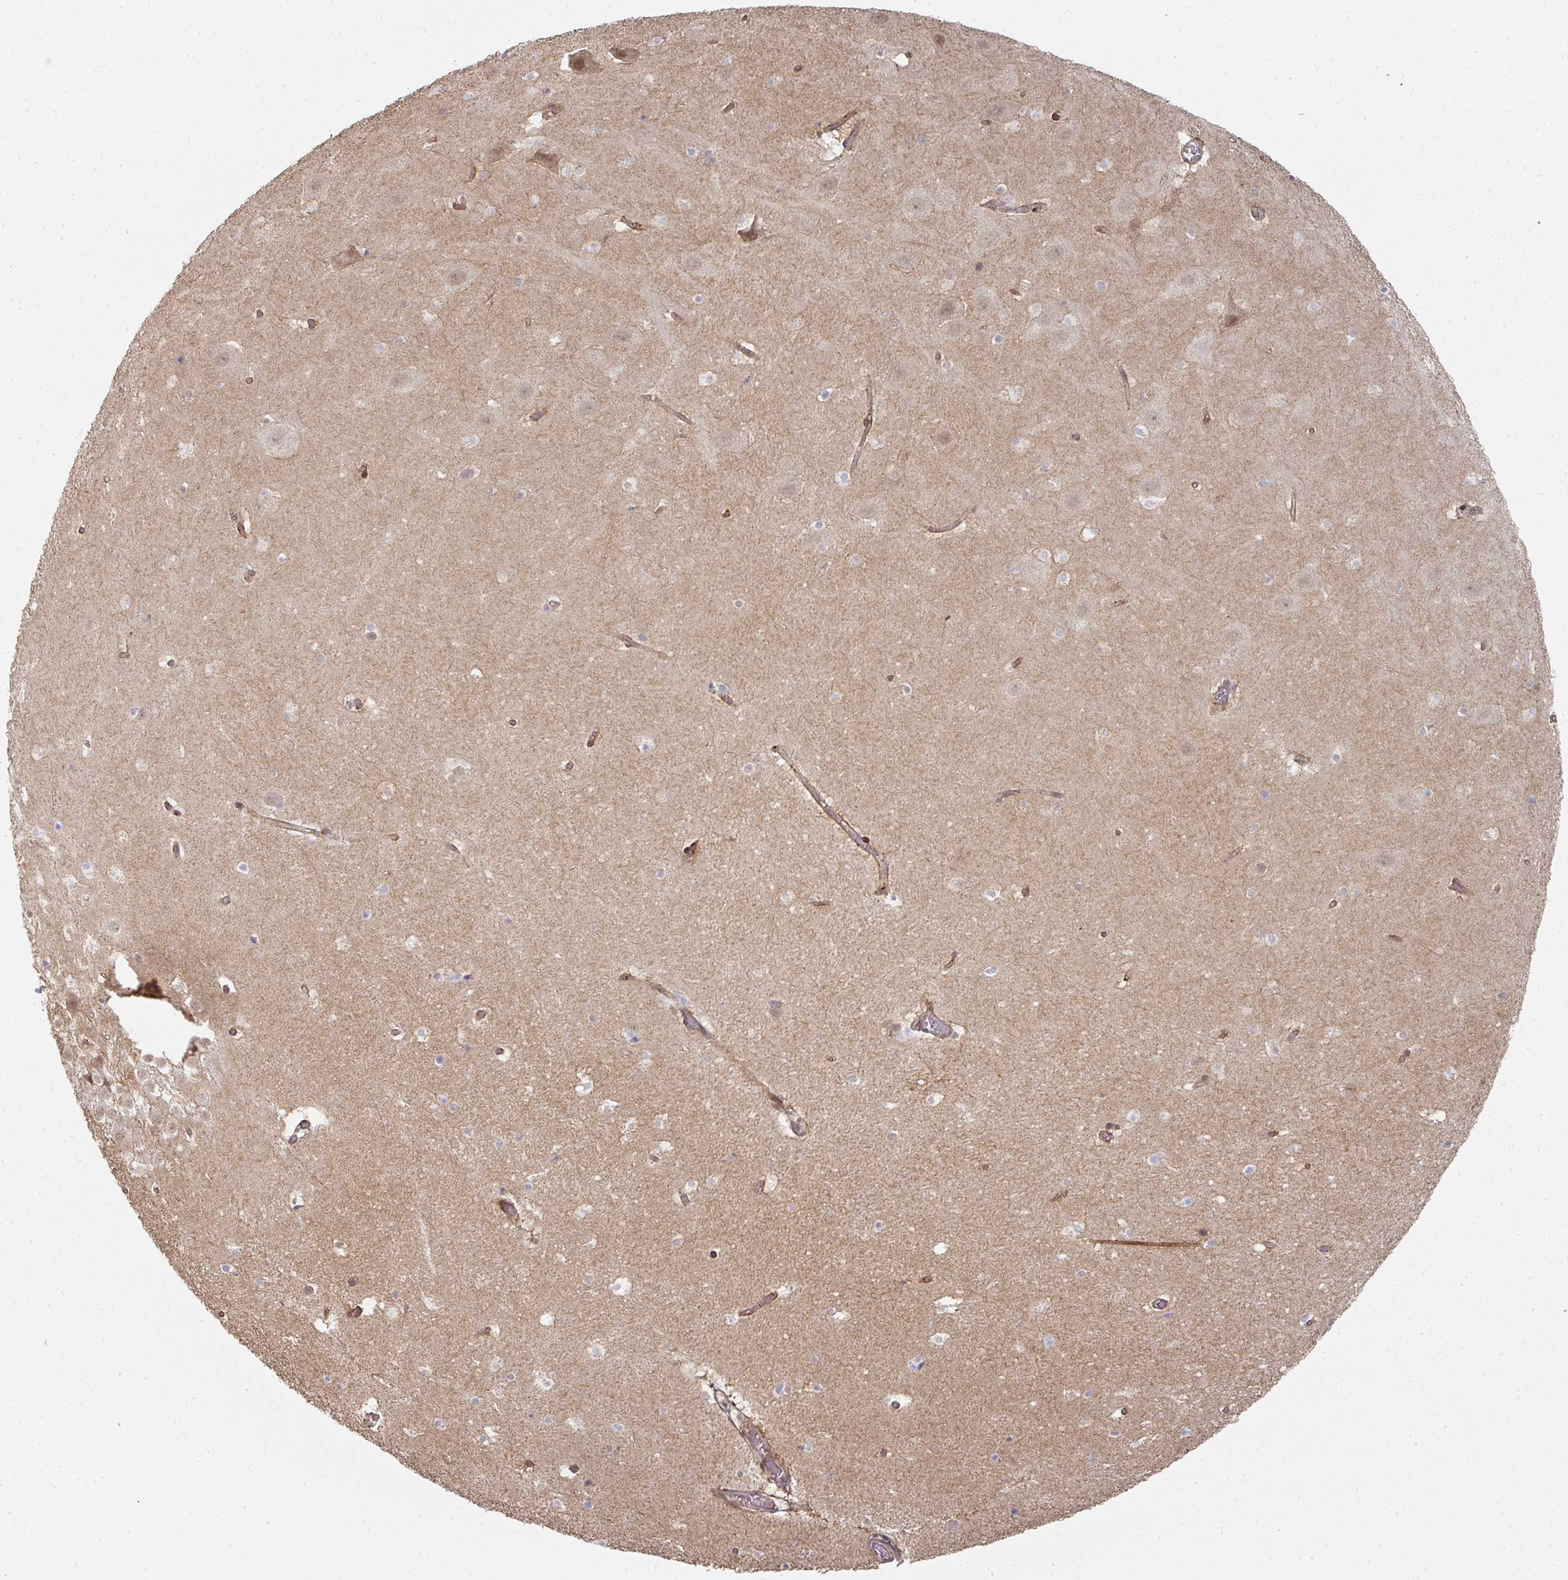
{"staining": {"intensity": "negative", "quantity": "none", "location": "none"}, "tissue": "hippocampus", "cell_type": "Glial cells", "image_type": "normal", "snomed": [{"axis": "morphology", "description": "Normal tissue, NOS"}, {"axis": "topography", "description": "Hippocampus"}], "caption": "Normal hippocampus was stained to show a protein in brown. There is no significant staining in glial cells. Nuclei are stained in blue.", "gene": "CA7", "patient": {"sex": "male", "age": 37}}